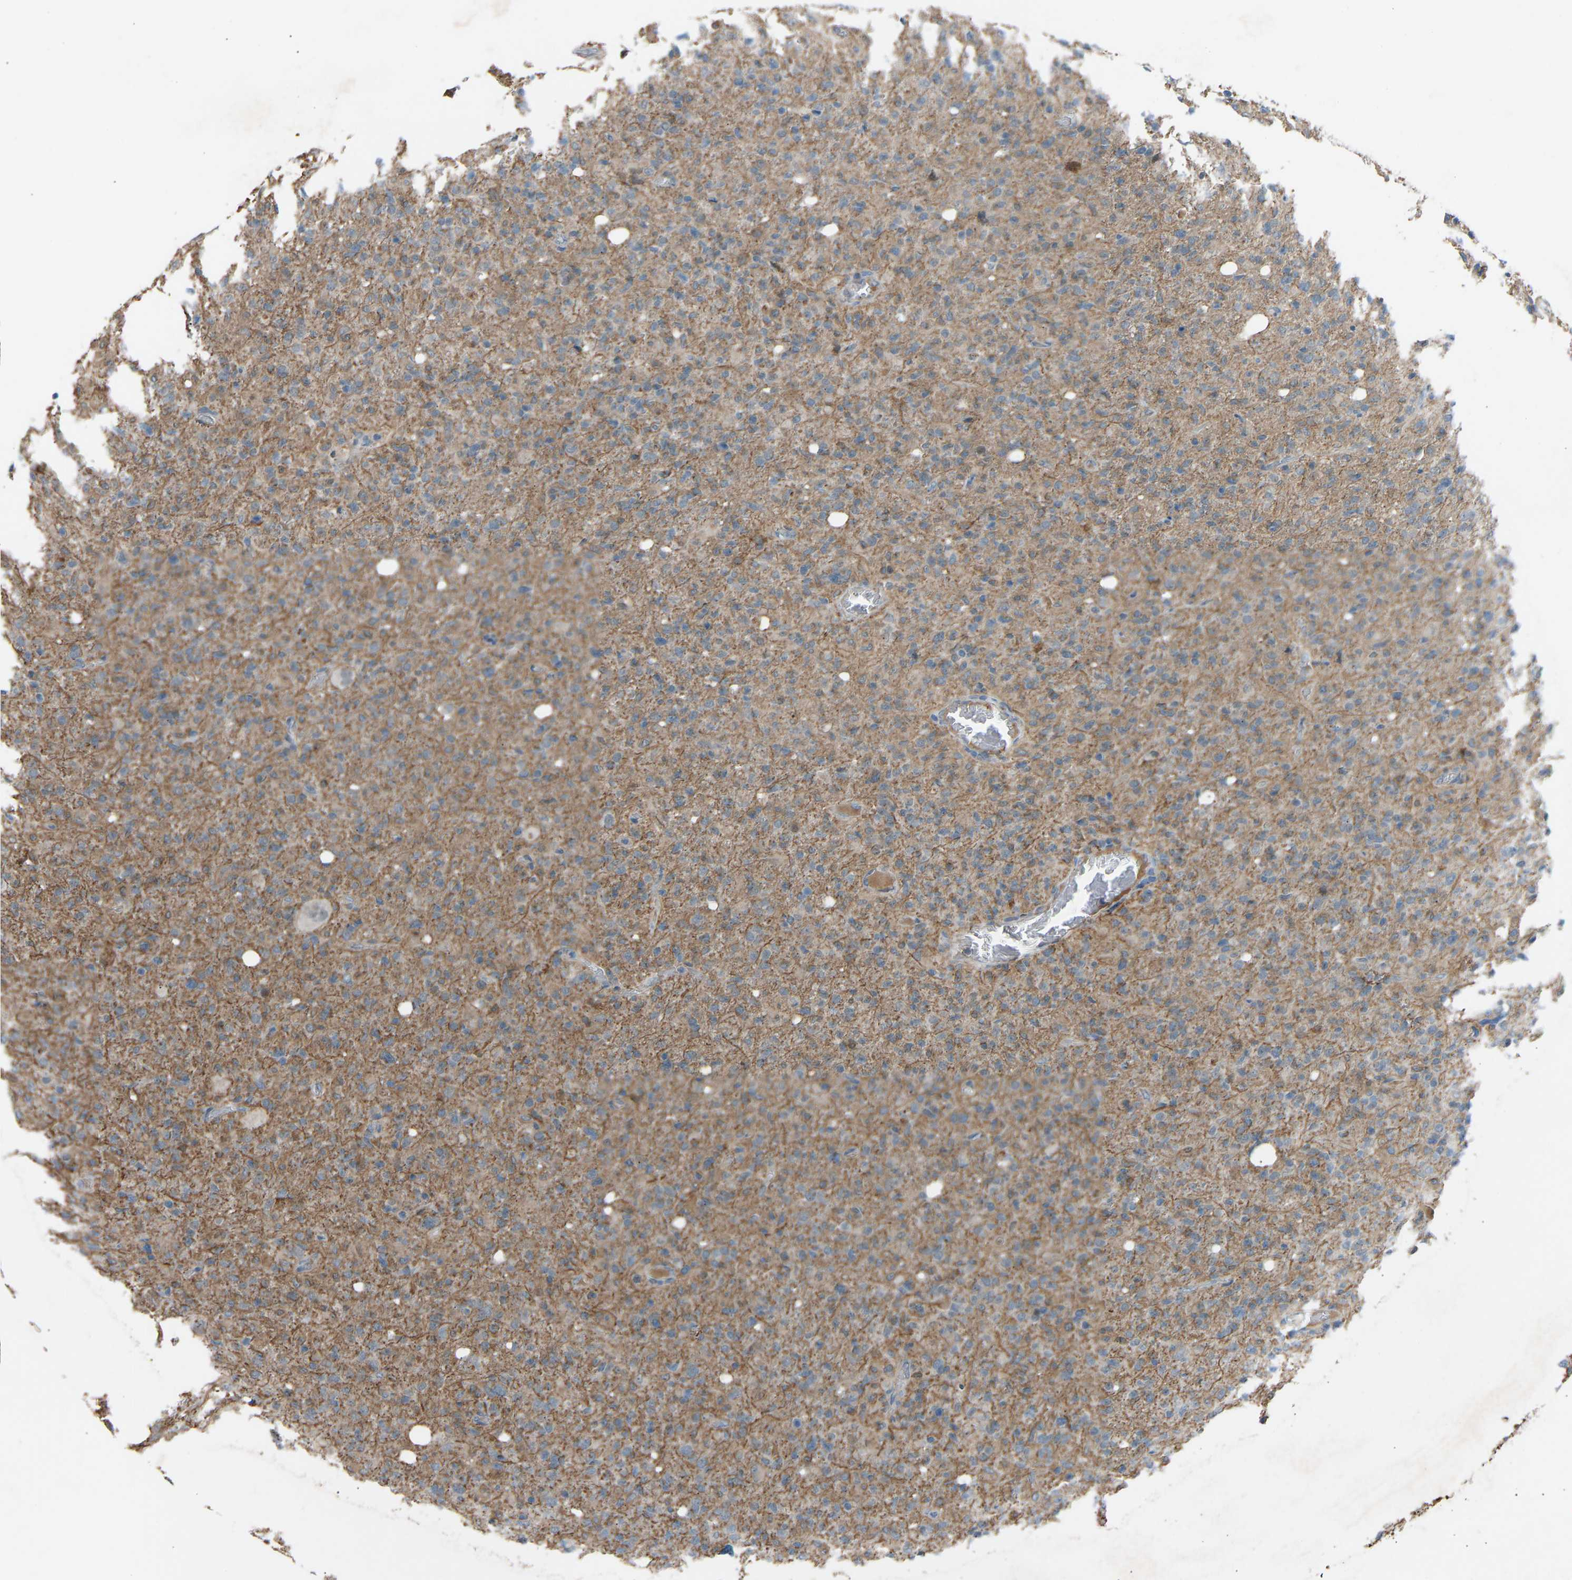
{"staining": {"intensity": "moderate", "quantity": ">75%", "location": "cytoplasmic/membranous"}, "tissue": "glioma", "cell_type": "Tumor cells", "image_type": "cancer", "snomed": [{"axis": "morphology", "description": "Glioma, malignant, High grade"}, {"axis": "topography", "description": "Brain"}], "caption": "This image demonstrates glioma stained with immunohistochemistry (IHC) to label a protein in brown. The cytoplasmic/membranous of tumor cells show moderate positivity for the protein. Nuclei are counter-stained blue.", "gene": "VPS41", "patient": {"sex": "female", "age": 57}}